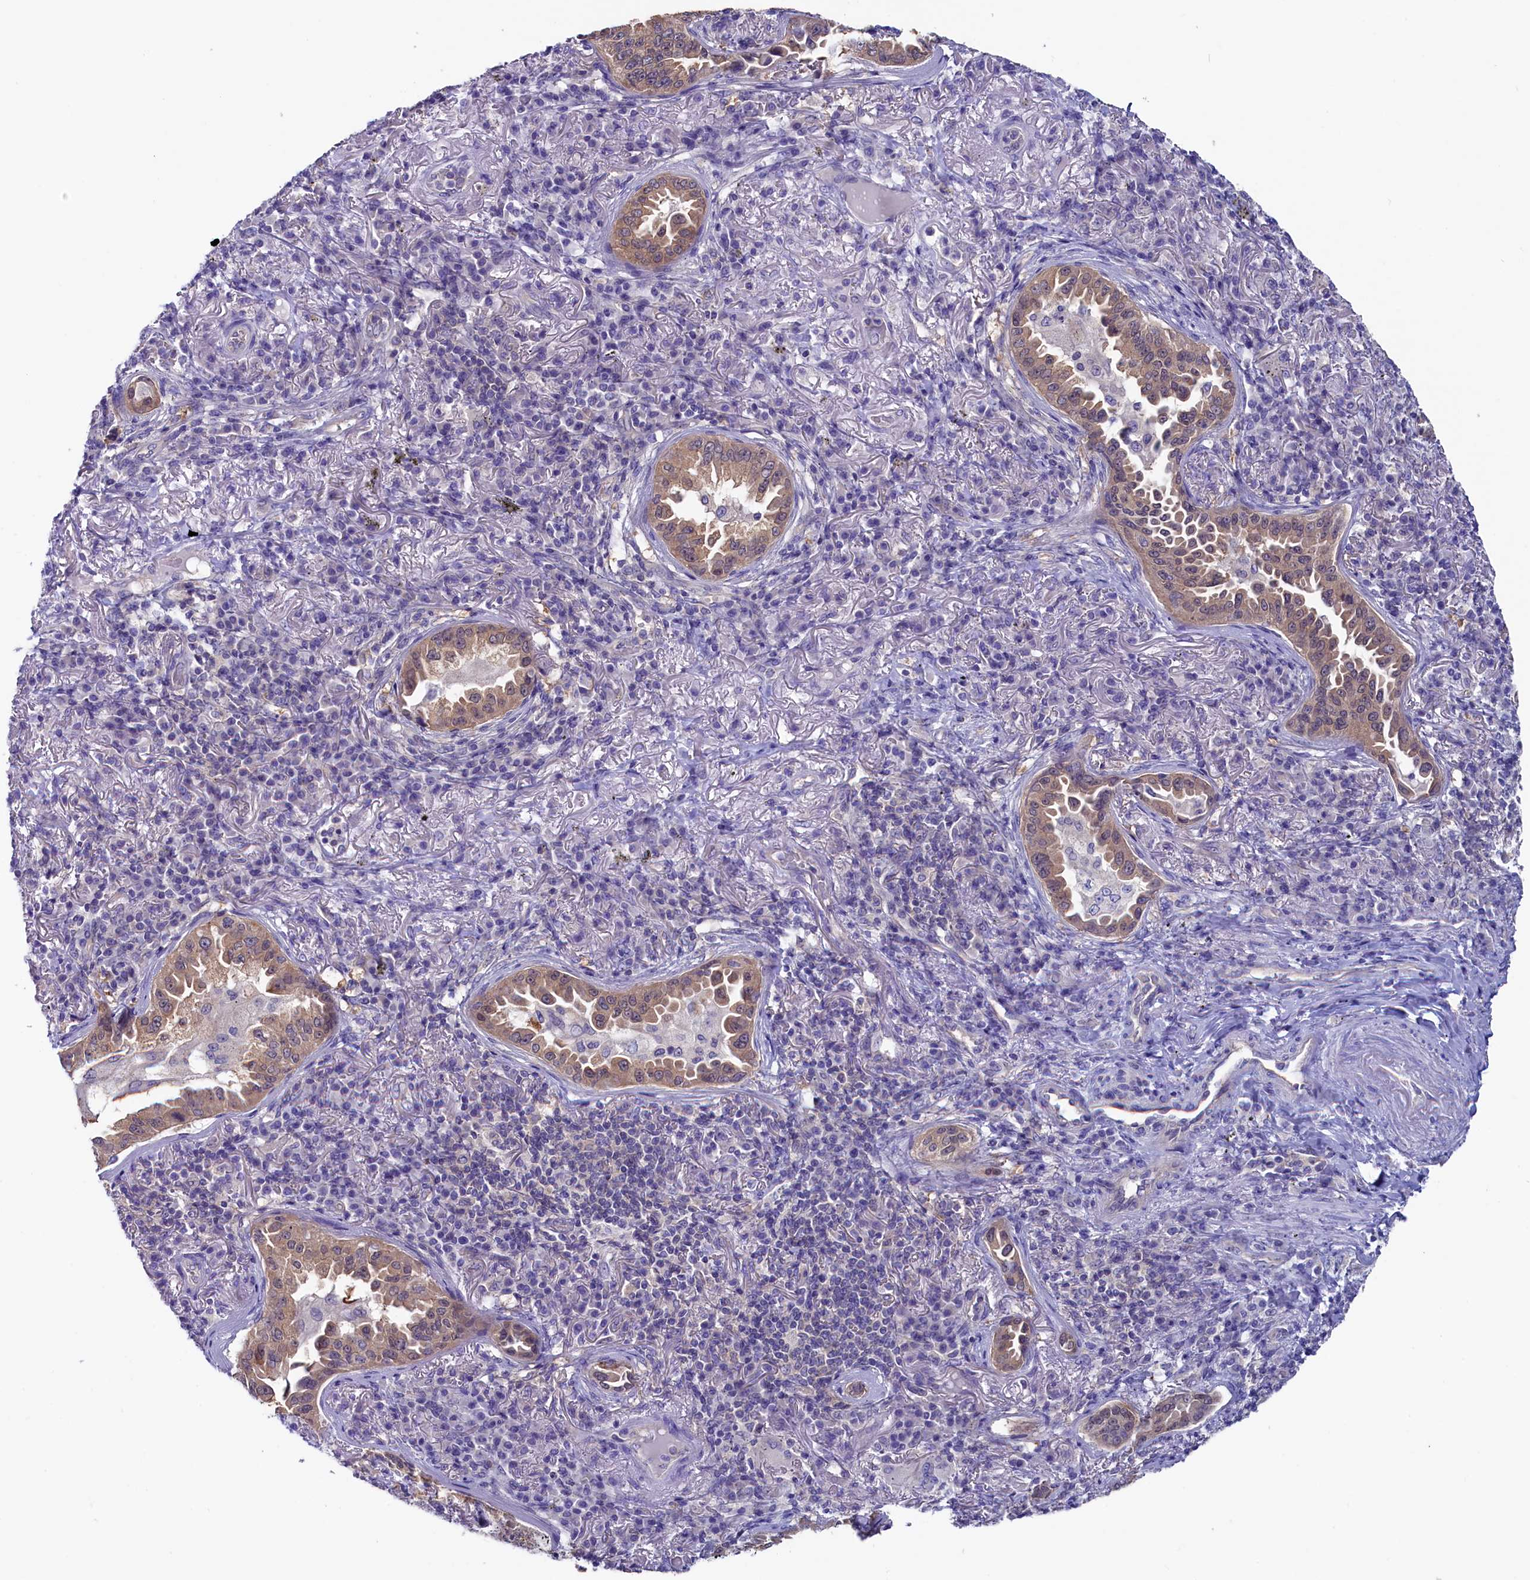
{"staining": {"intensity": "weak", "quantity": ">75%", "location": "cytoplasmic/membranous"}, "tissue": "lung cancer", "cell_type": "Tumor cells", "image_type": "cancer", "snomed": [{"axis": "morphology", "description": "Adenocarcinoma, NOS"}, {"axis": "topography", "description": "Lung"}], "caption": "Tumor cells demonstrate low levels of weak cytoplasmic/membranous positivity in approximately >75% of cells in human lung cancer. The protein of interest is stained brown, and the nuclei are stained in blue (DAB (3,3'-diaminobenzidine) IHC with brightfield microscopy, high magnification).", "gene": "CIAPIN1", "patient": {"sex": "female", "age": 69}}